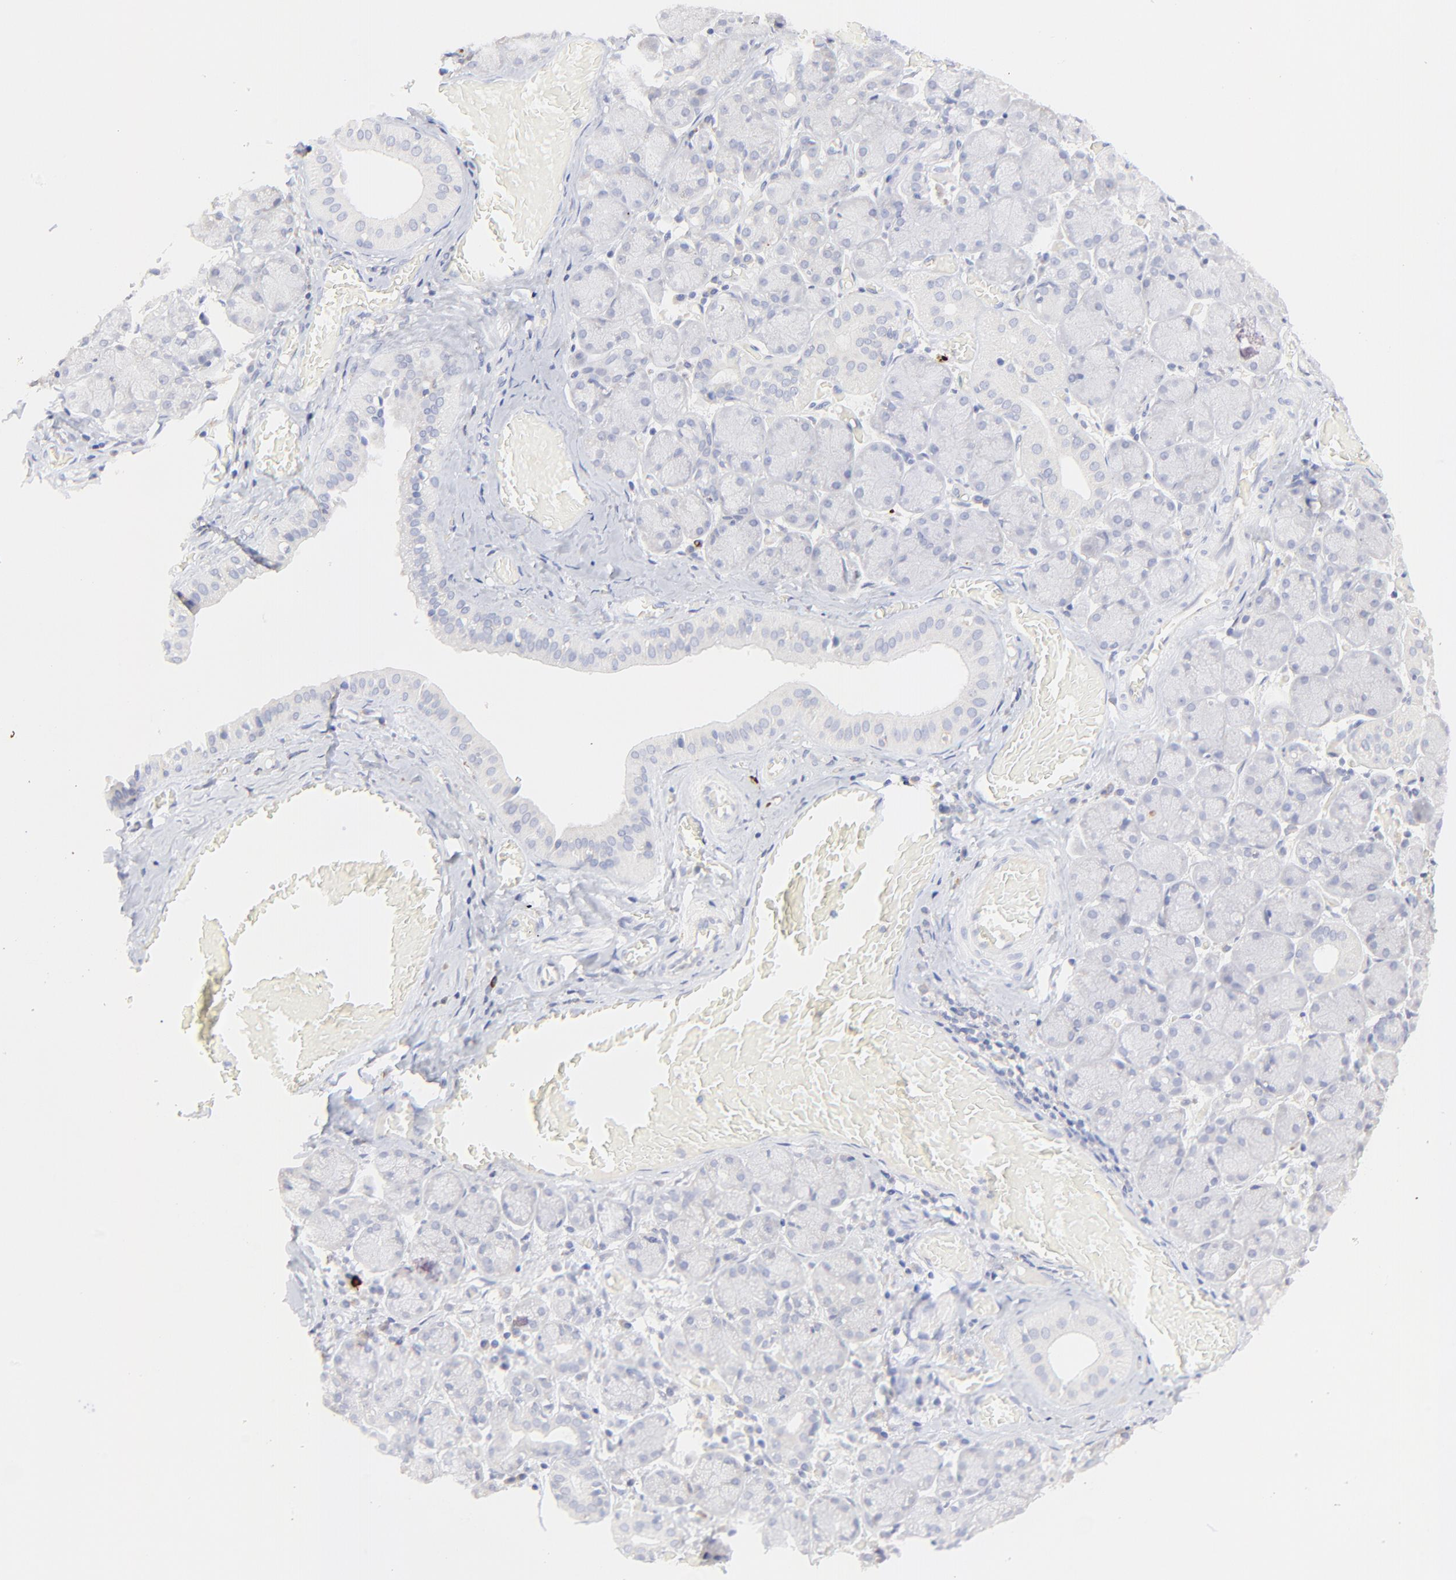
{"staining": {"intensity": "negative", "quantity": "none", "location": "none"}, "tissue": "salivary gland", "cell_type": "Glandular cells", "image_type": "normal", "snomed": [{"axis": "morphology", "description": "Normal tissue, NOS"}, {"axis": "topography", "description": "Salivary gland"}], "caption": "IHC photomicrograph of normal salivary gland: salivary gland stained with DAB (3,3'-diaminobenzidine) shows no significant protein expression in glandular cells. (DAB IHC visualized using brightfield microscopy, high magnification).", "gene": "LHFPL1", "patient": {"sex": "female", "age": 24}}